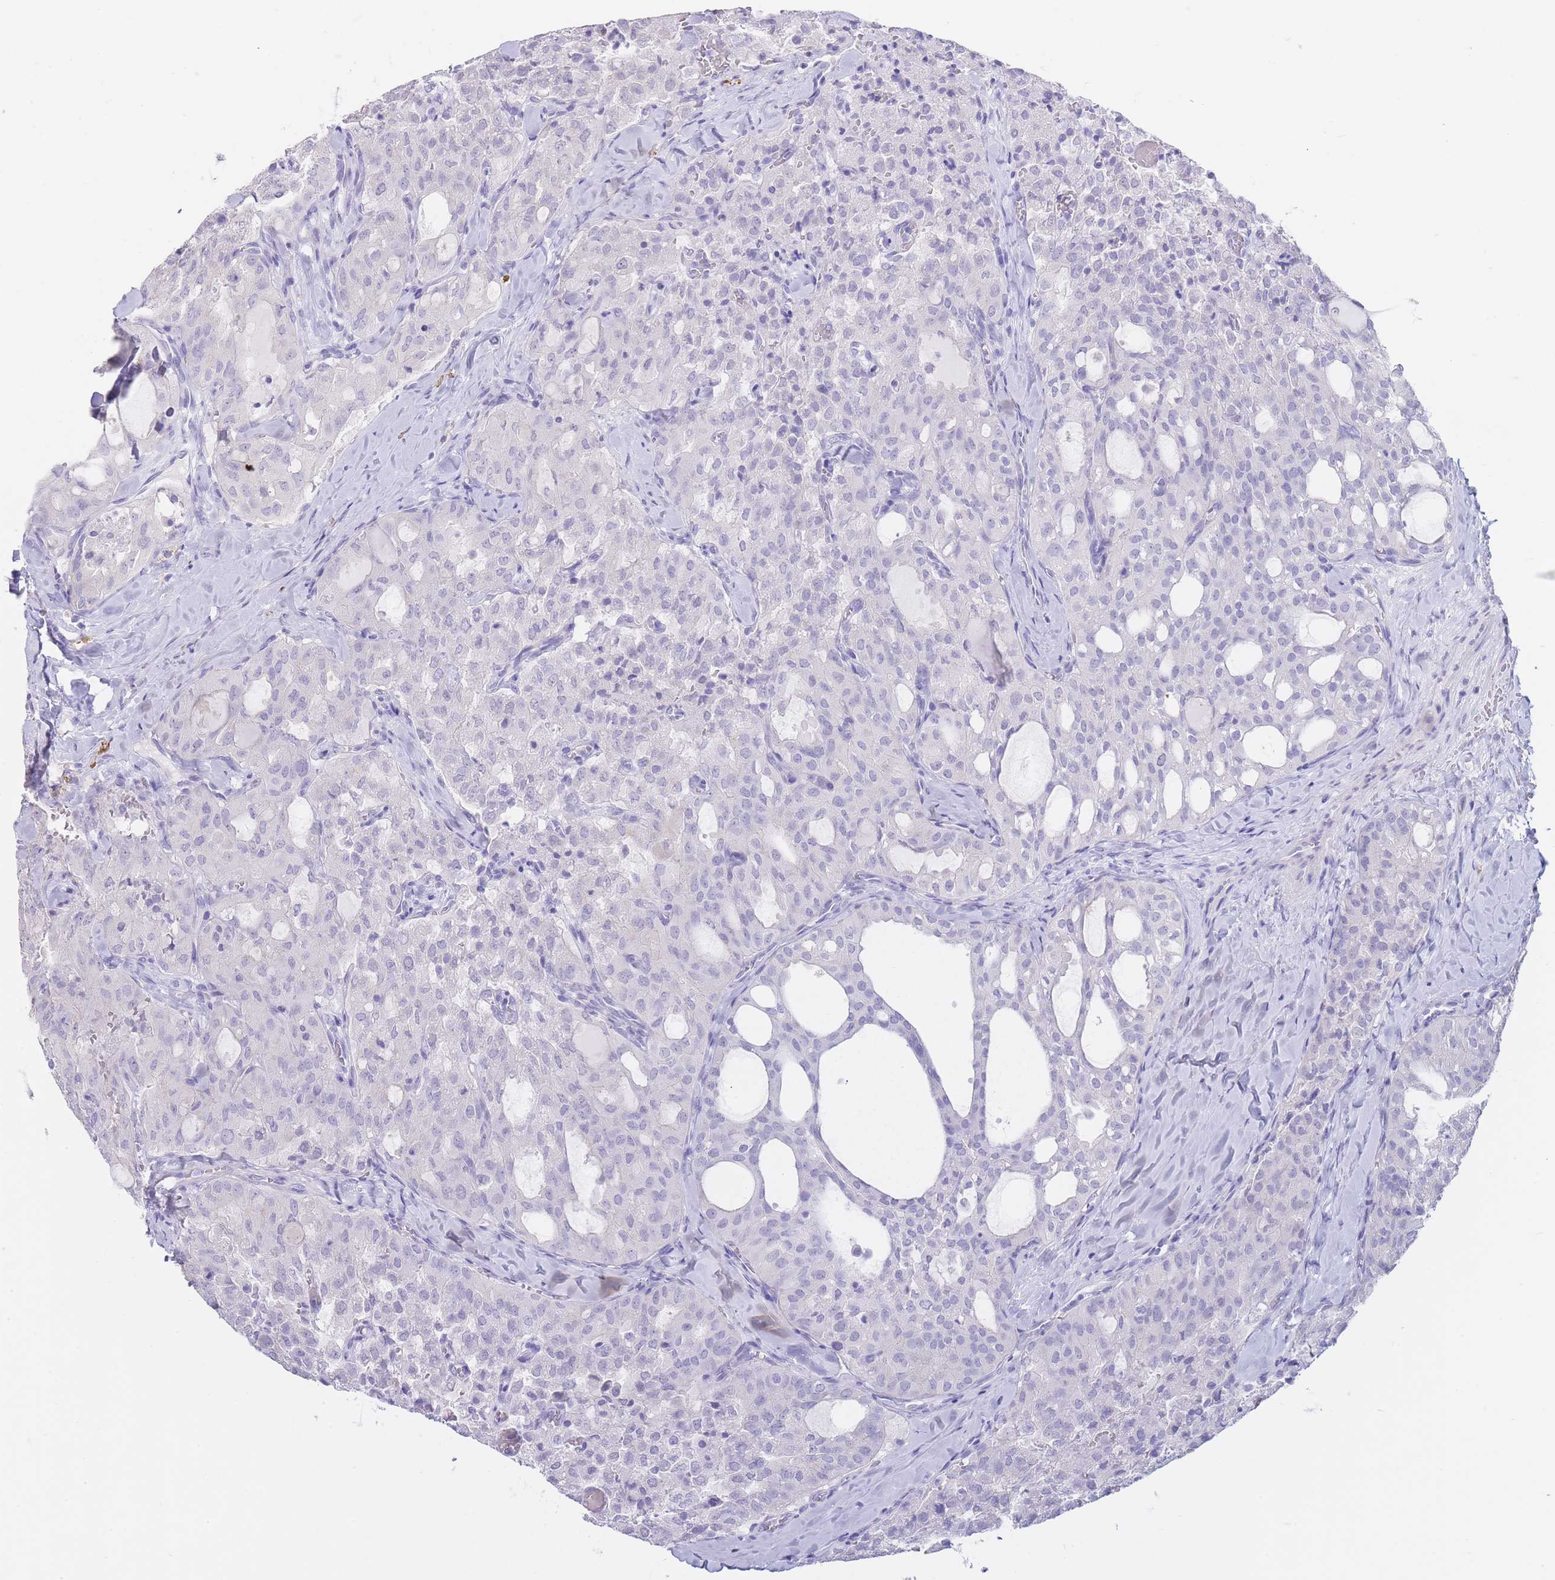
{"staining": {"intensity": "negative", "quantity": "none", "location": "none"}, "tissue": "thyroid cancer", "cell_type": "Tumor cells", "image_type": "cancer", "snomed": [{"axis": "morphology", "description": "Follicular adenoma carcinoma, NOS"}, {"axis": "topography", "description": "Thyroid gland"}], "caption": "Tumor cells are negative for protein expression in human thyroid cancer.", "gene": "CD37", "patient": {"sex": "male", "age": 75}}